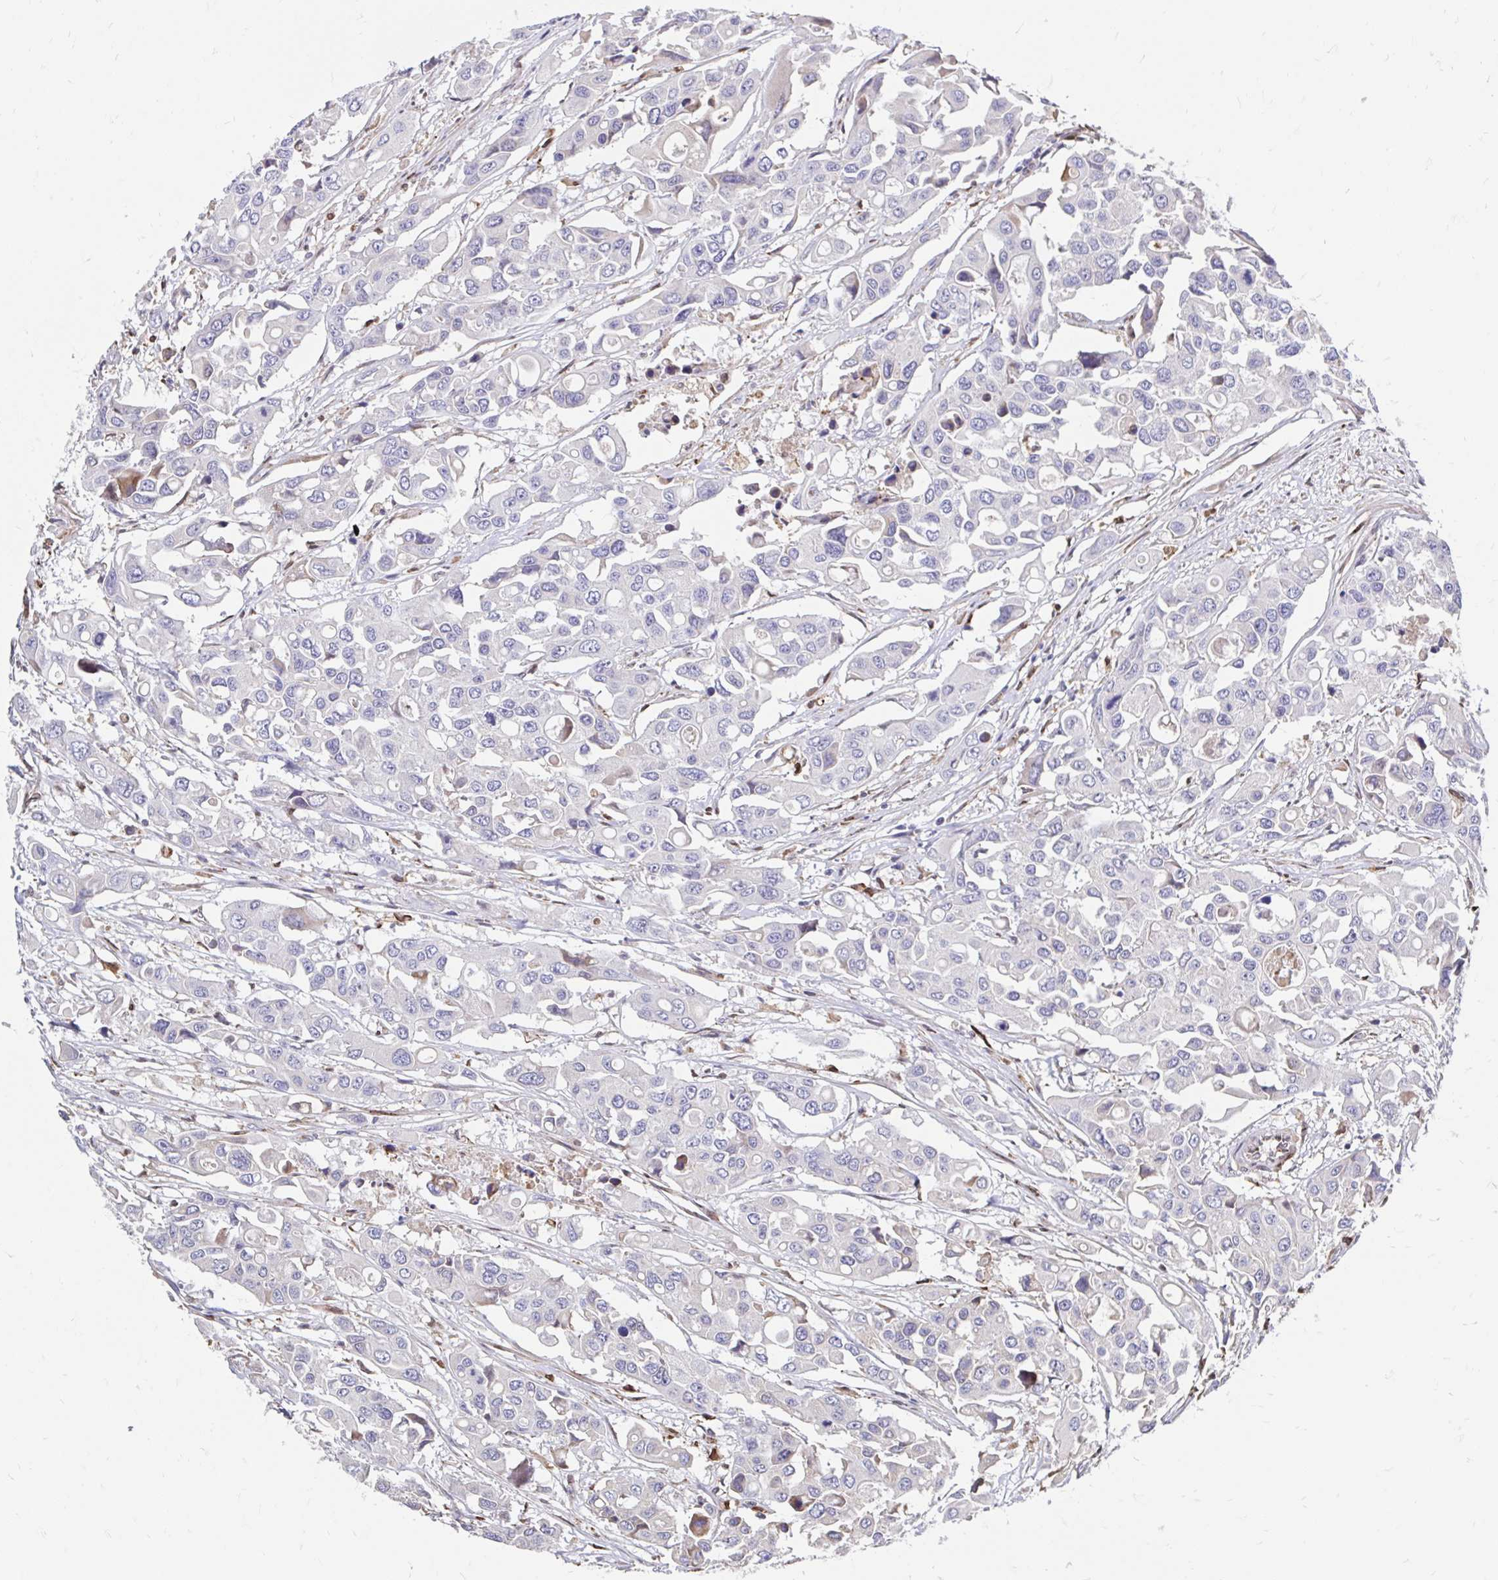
{"staining": {"intensity": "negative", "quantity": "none", "location": "none"}, "tissue": "colorectal cancer", "cell_type": "Tumor cells", "image_type": "cancer", "snomed": [{"axis": "morphology", "description": "Adenocarcinoma, NOS"}, {"axis": "topography", "description": "Colon"}], "caption": "Tumor cells show no significant protein expression in adenocarcinoma (colorectal).", "gene": "CDKL1", "patient": {"sex": "male", "age": 77}}